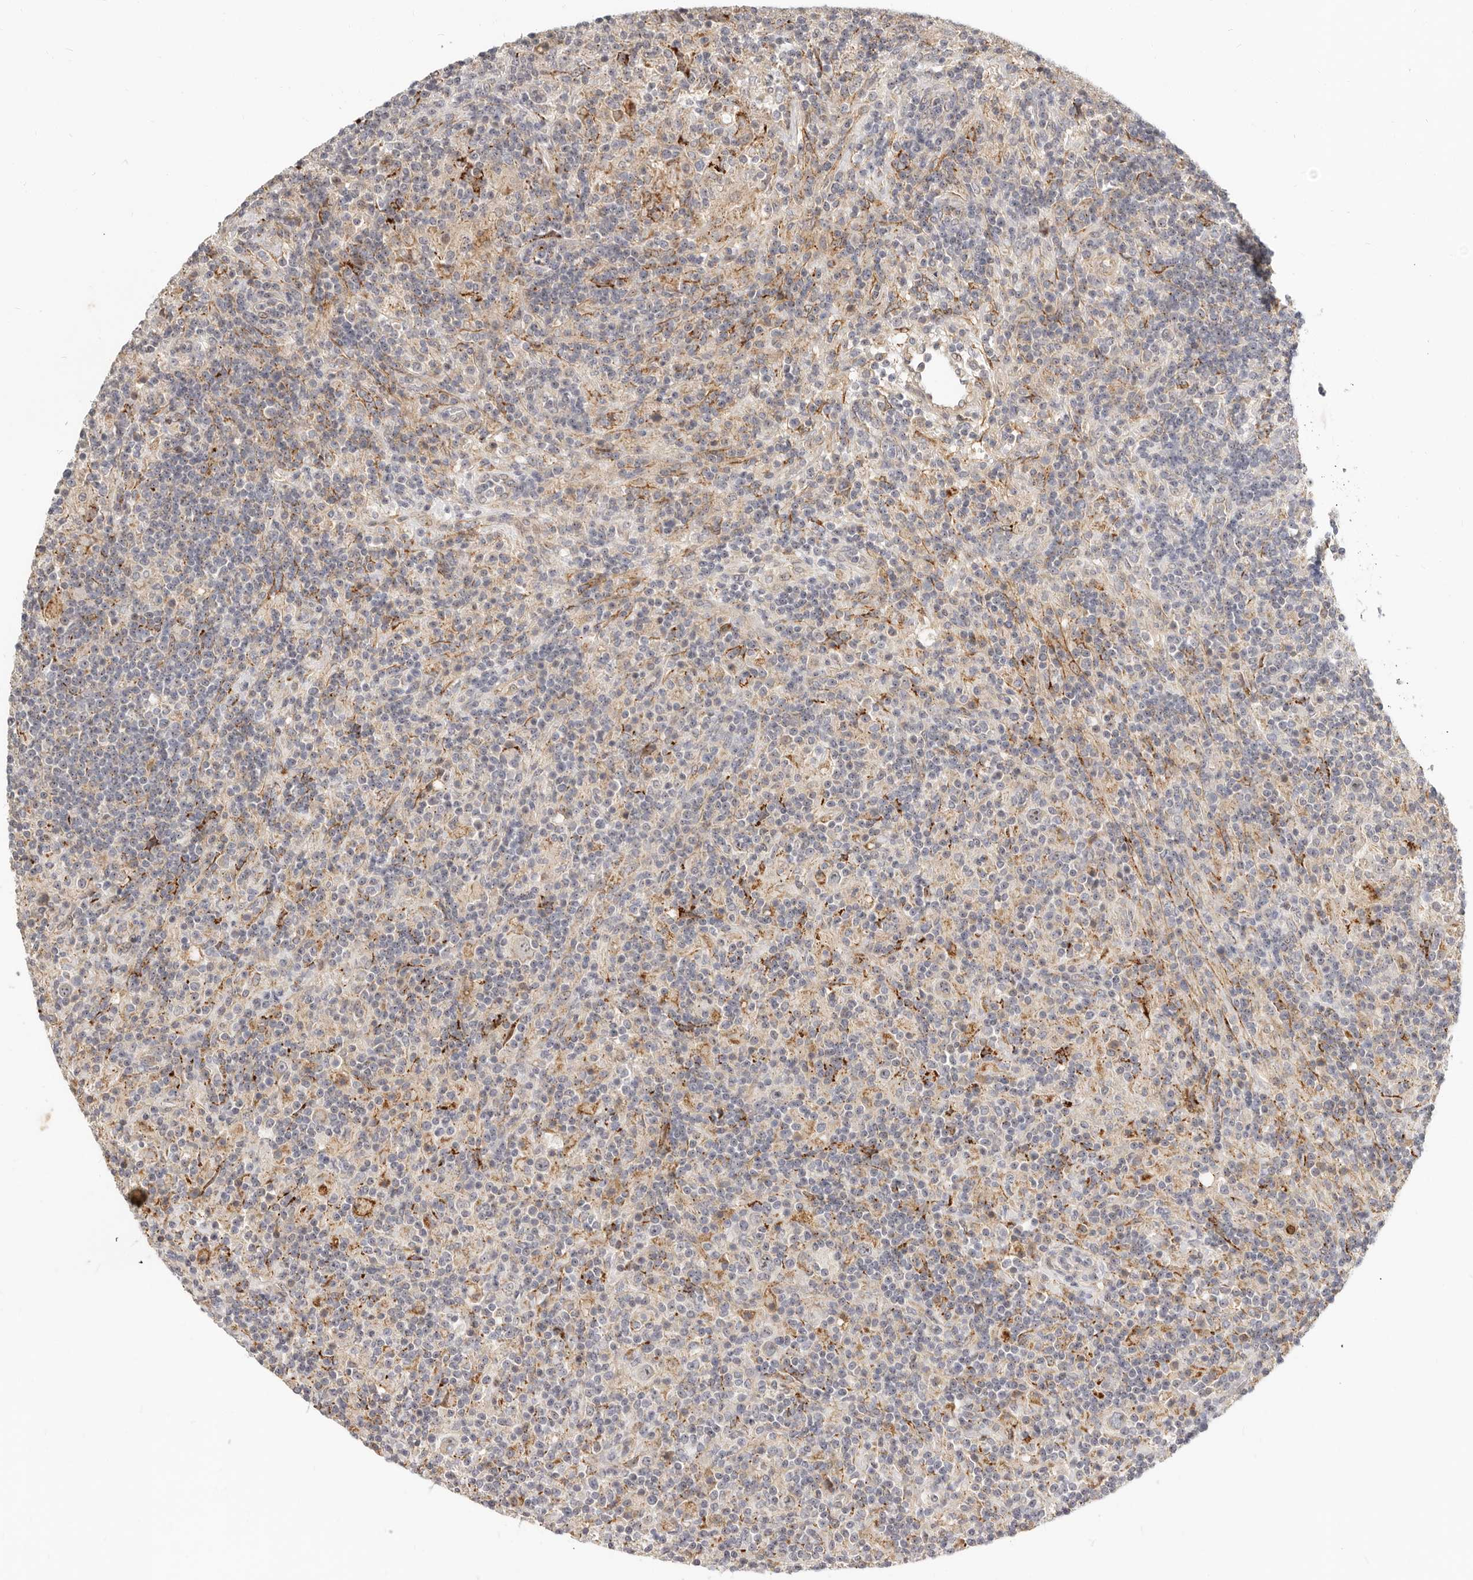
{"staining": {"intensity": "negative", "quantity": "none", "location": "none"}, "tissue": "lymphoma", "cell_type": "Tumor cells", "image_type": "cancer", "snomed": [{"axis": "morphology", "description": "Hodgkin's disease, NOS"}, {"axis": "topography", "description": "Lymph node"}], "caption": "IHC of human Hodgkin's disease exhibits no expression in tumor cells.", "gene": "MICALL2", "patient": {"sex": "male", "age": 70}}